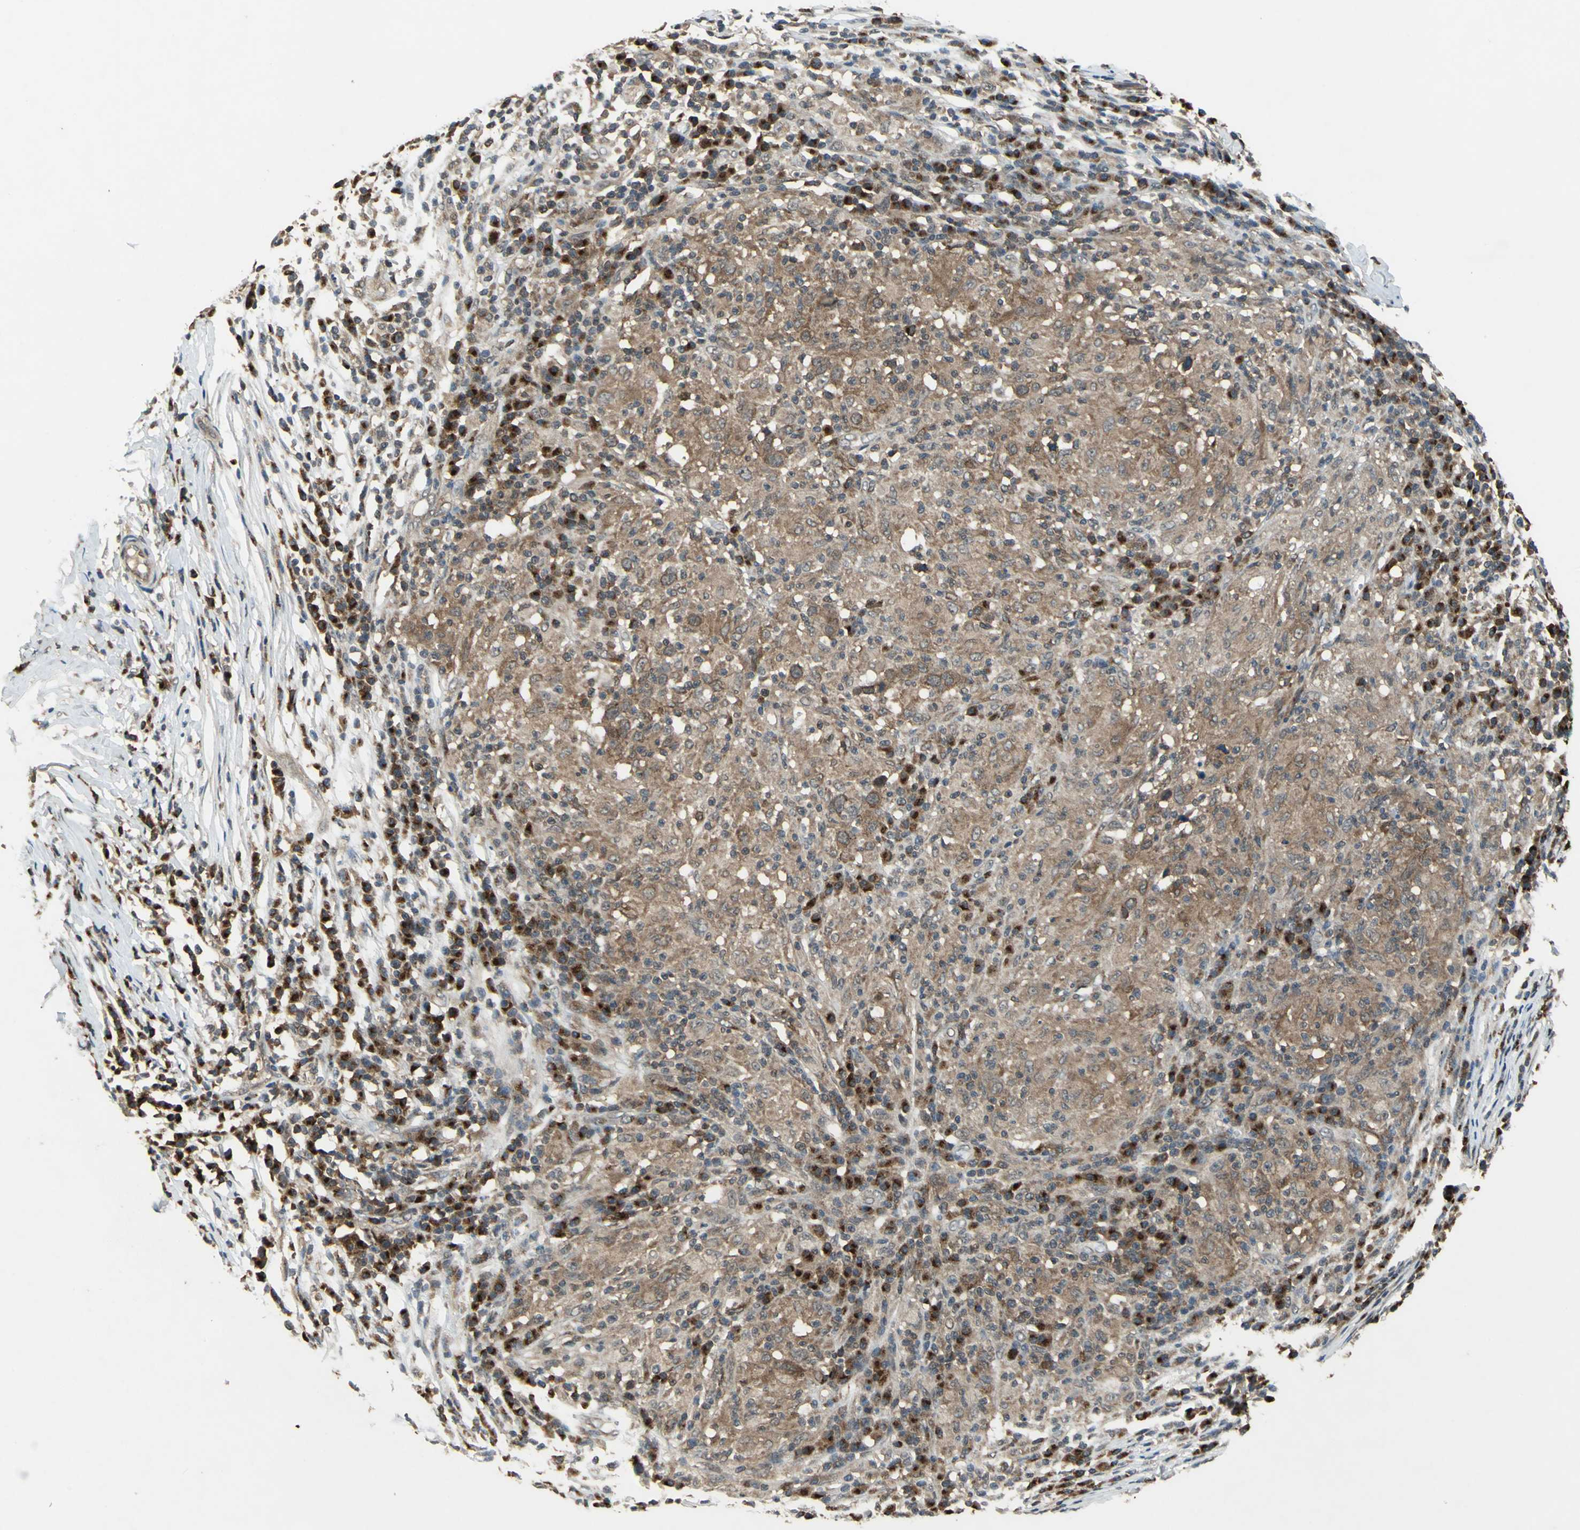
{"staining": {"intensity": "moderate", "quantity": ">75%", "location": "cytoplasmic/membranous"}, "tissue": "head and neck cancer", "cell_type": "Tumor cells", "image_type": "cancer", "snomed": [{"axis": "morphology", "description": "Adenocarcinoma, NOS"}, {"axis": "topography", "description": "Salivary gland"}, {"axis": "topography", "description": "Head-Neck"}], "caption": "About >75% of tumor cells in human head and neck cancer (adenocarcinoma) reveal moderate cytoplasmic/membranous protein staining as visualized by brown immunohistochemical staining.", "gene": "NFKBIE", "patient": {"sex": "female", "age": 65}}